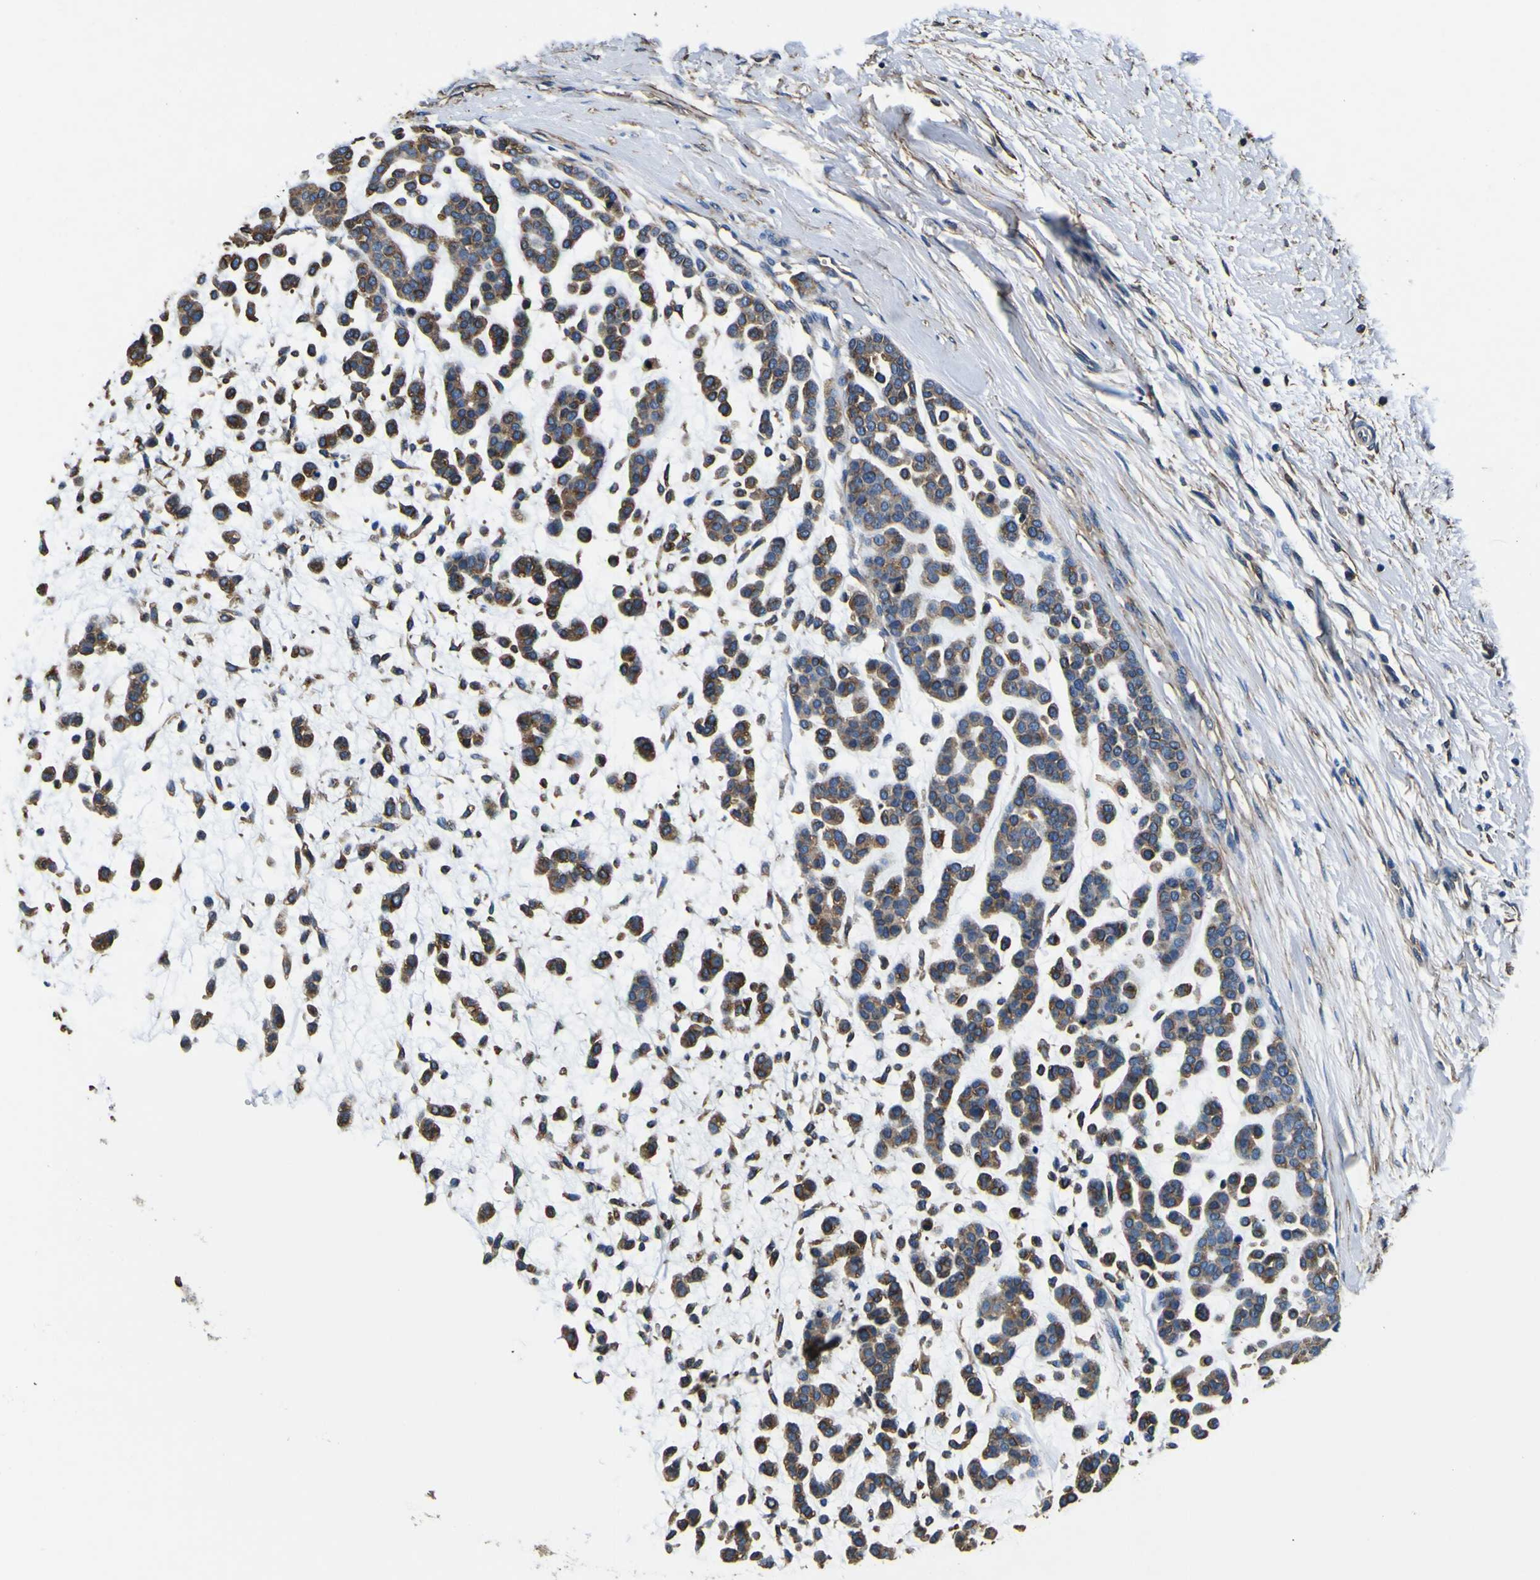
{"staining": {"intensity": "moderate", "quantity": ">75%", "location": "cytoplasmic/membranous"}, "tissue": "head and neck cancer", "cell_type": "Tumor cells", "image_type": "cancer", "snomed": [{"axis": "morphology", "description": "Adenocarcinoma, NOS"}, {"axis": "morphology", "description": "Adenoma, NOS"}, {"axis": "topography", "description": "Head-Neck"}], "caption": "There is medium levels of moderate cytoplasmic/membranous staining in tumor cells of head and neck adenocarcinoma, as demonstrated by immunohistochemical staining (brown color).", "gene": "TUBA1B", "patient": {"sex": "female", "age": 55}}